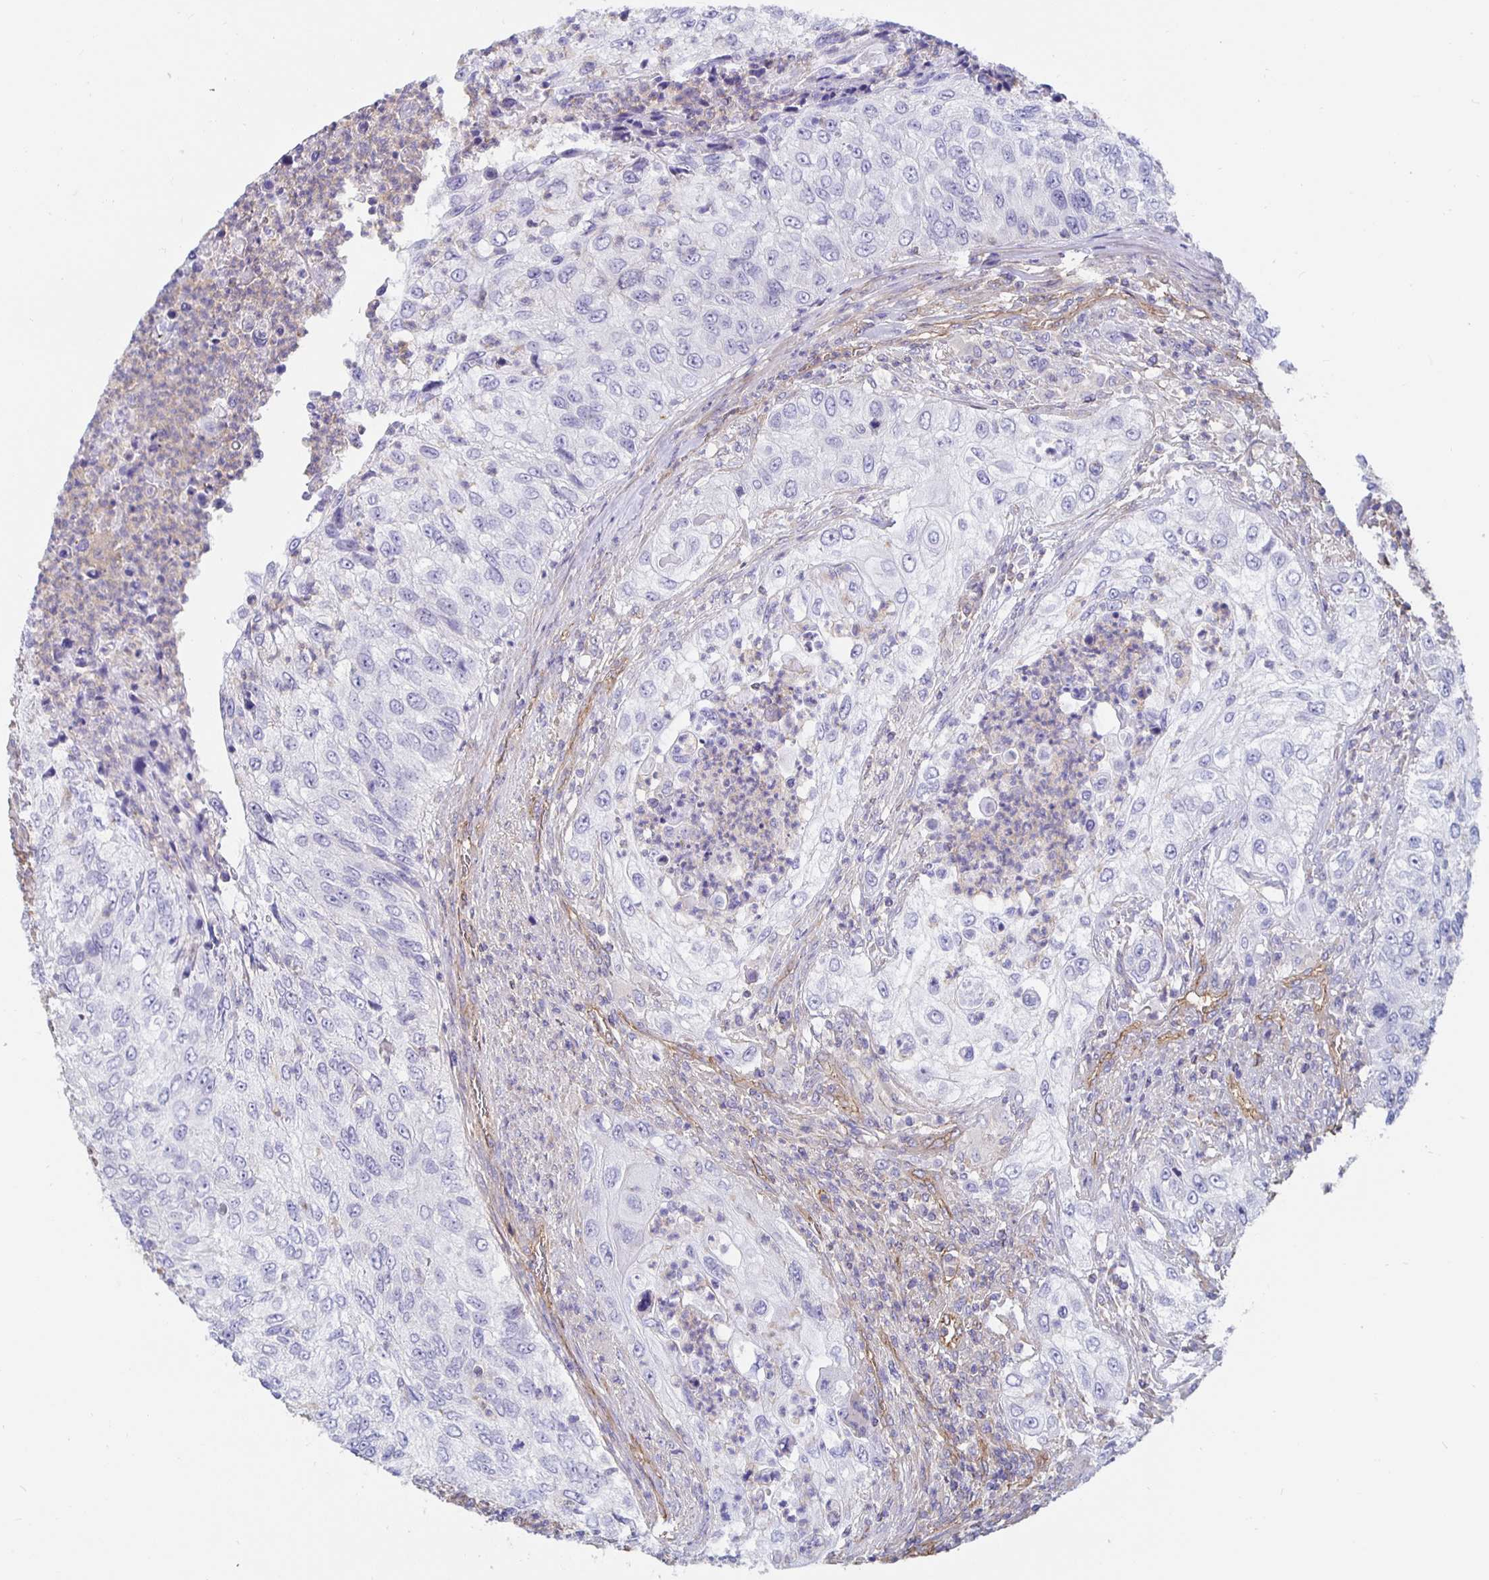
{"staining": {"intensity": "negative", "quantity": "none", "location": "none"}, "tissue": "urothelial cancer", "cell_type": "Tumor cells", "image_type": "cancer", "snomed": [{"axis": "morphology", "description": "Urothelial carcinoma, High grade"}, {"axis": "topography", "description": "Urinary bladder"}], "caption": "Photomicrograph shows no protein staining in tumor cells of urothelial cancer tissue.", "gene": "ARHGEF39", "patient": {"sex": "female", "age": 60}}